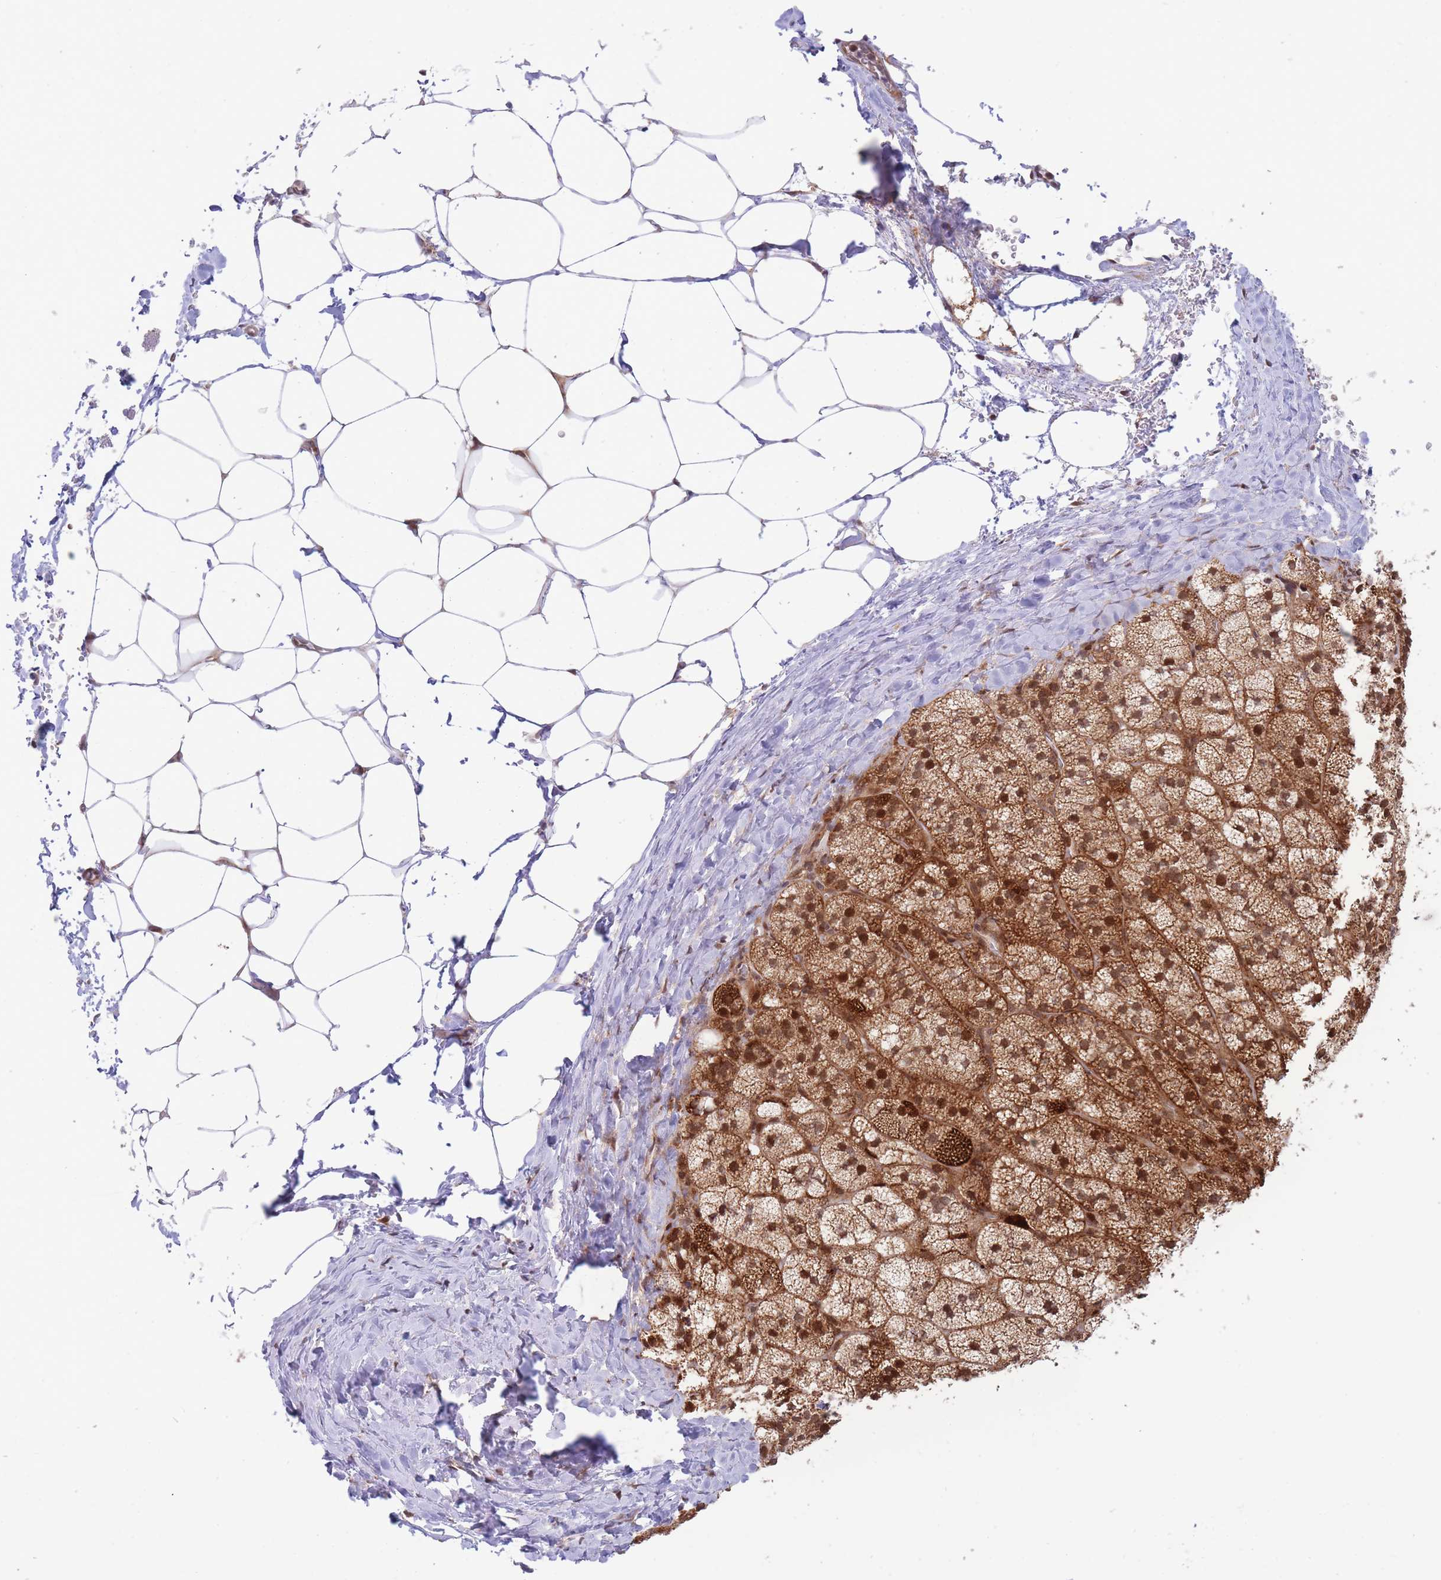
{"staining": {"intensity": "strong", "quantity": "25%-75%", "location": "cytoplasmic/membranous,nuclear"}, "tissue": "adrenal gland", "cell_type": "Glandular cells", "image_type": "normal", "snomed": [{"axis": "morphology", "description": "Normal tissue, NOS"}, {"axis": "topography", "description": "Adrenal gland"}], "caption": "An immunohistochemistry photomicrograph of benign tissue is shown. Protein staining in brown labels strong cytoplasmic/membranous,nuclear positivity in adrenal gland within glandular cells.", "gene": "BOD1L1", "patient": {"sex": "female", "age": 58}}